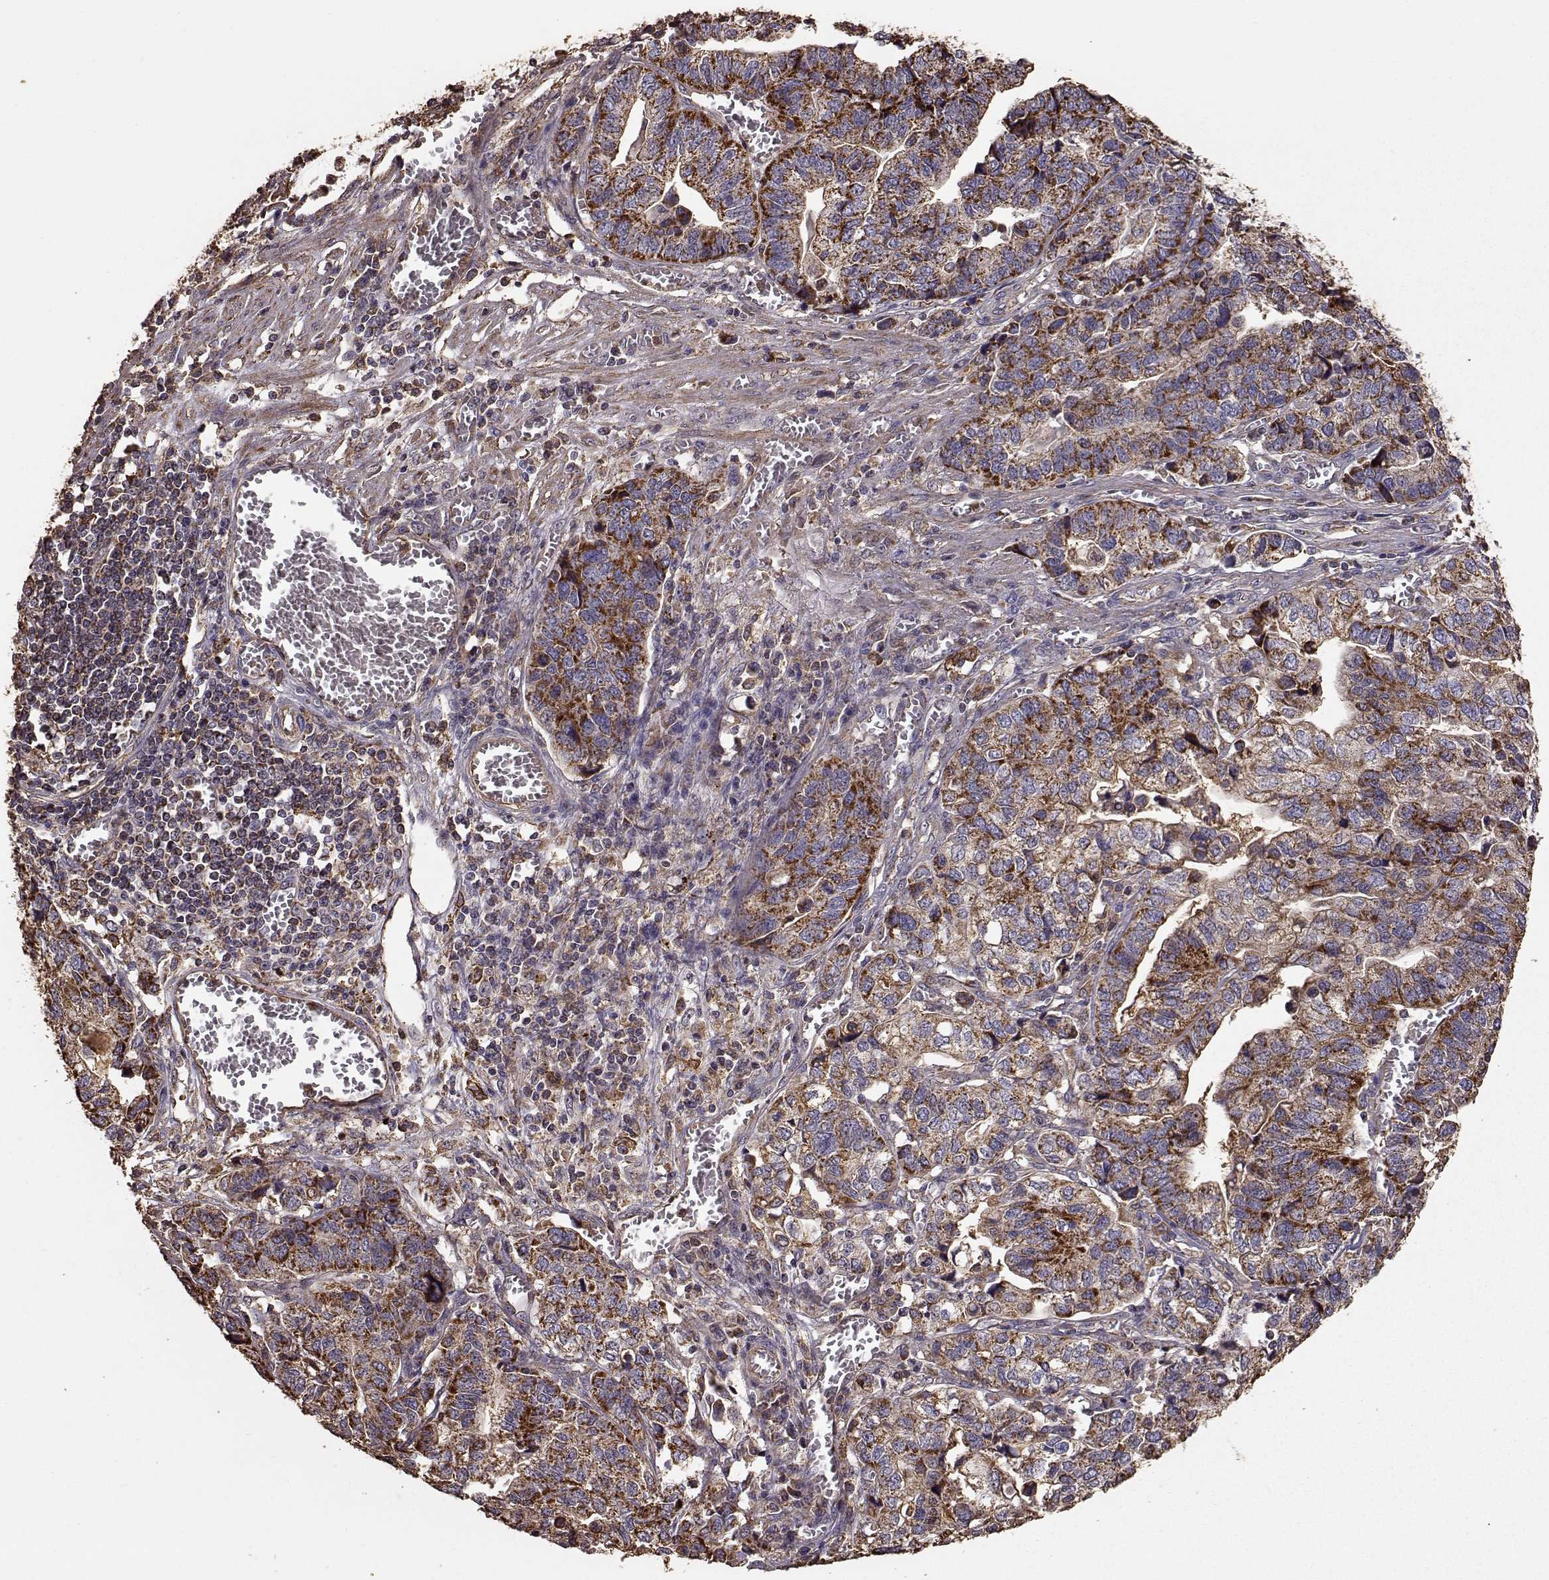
{"staining": {"intensity": "strong", "quantity": ">75%", "location": "cytoplasmic/membranous"}, "tissue": "stomach cancer", "cell_type": "Tumor cells", "image_type": "cancer", "snomed": [{"axis": "morphology", "description": "Adenocarcinoma, NOS"}, {"axis": "topography", "description": "Stomach, upper"}], "caption": "Immunohistochemical staining of stomach cancer shows strong cytoplasmic/membranous protein expression in approximately >75% of tumor cells. Ihc stains the protein in brown and the nuclei are stained blue.", "gene": "PTGES2", "patient": {"sex": "female", "age": 67}}